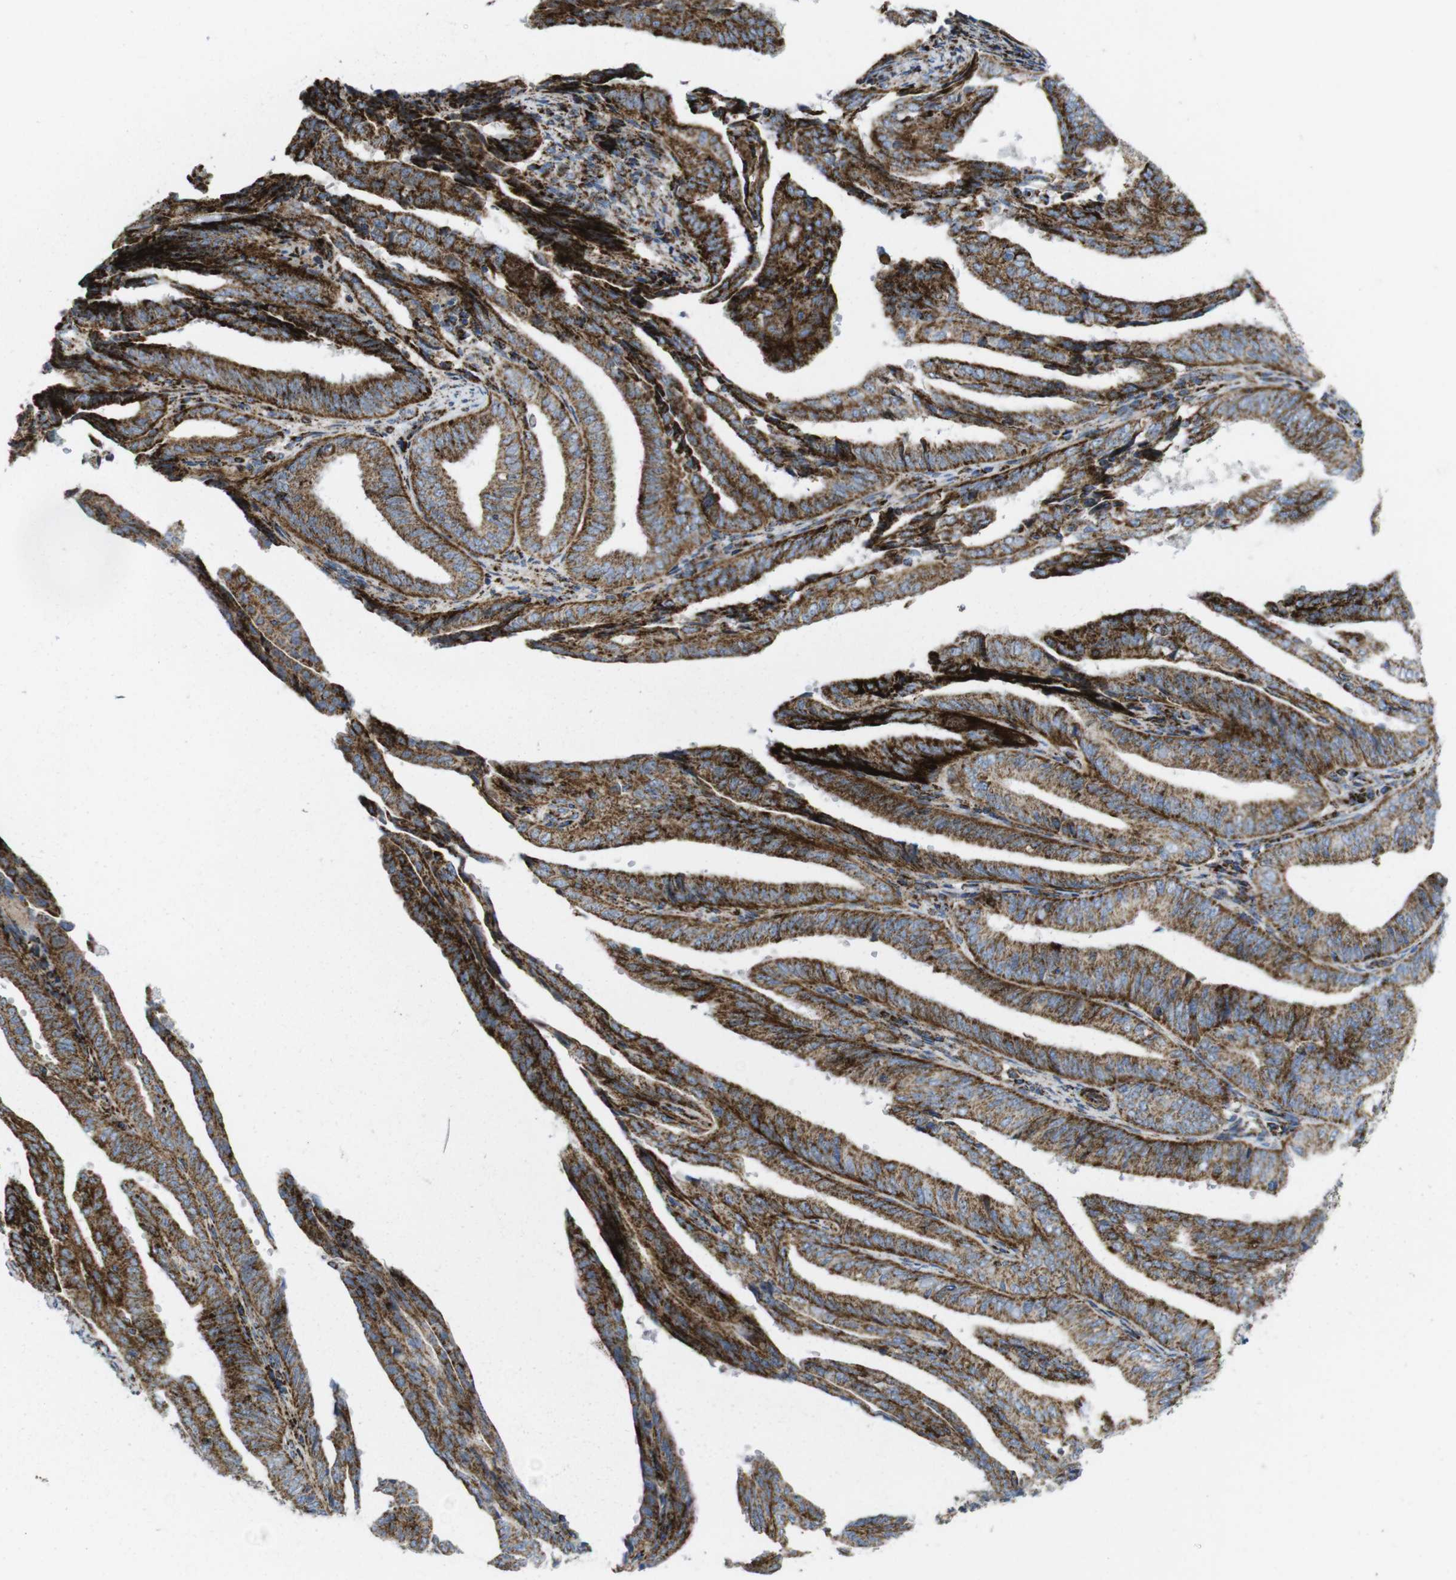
{"staining": {"intensity": "strong", "quantity": ">75%", "location": "cytoplasmic/membranous"}, "tissue": "endometrial cancer", "cell_type": "Tumor cells", "image_type": "cancer", "snomed": [{"axis": "morphology", "description": "Adenocarcinoma, NOS"}, {"axis": "topography", "description": "Endometrium"}], "caption": "High-magnification brightfield microscopy of endometrial adenocarcinoma stained with DAB (brown) and counterstained with hematoxylin (blue). tumor cells exhibit strong cytoplasmic/membranous staining is seen in approximately>75% of cells. Immunohistochemistry (ihc) stains the protein of interest in brown and the nuclei are stained blue.", "gene": "TMEM192", "patient": {"sex": "female", "age": 58}}